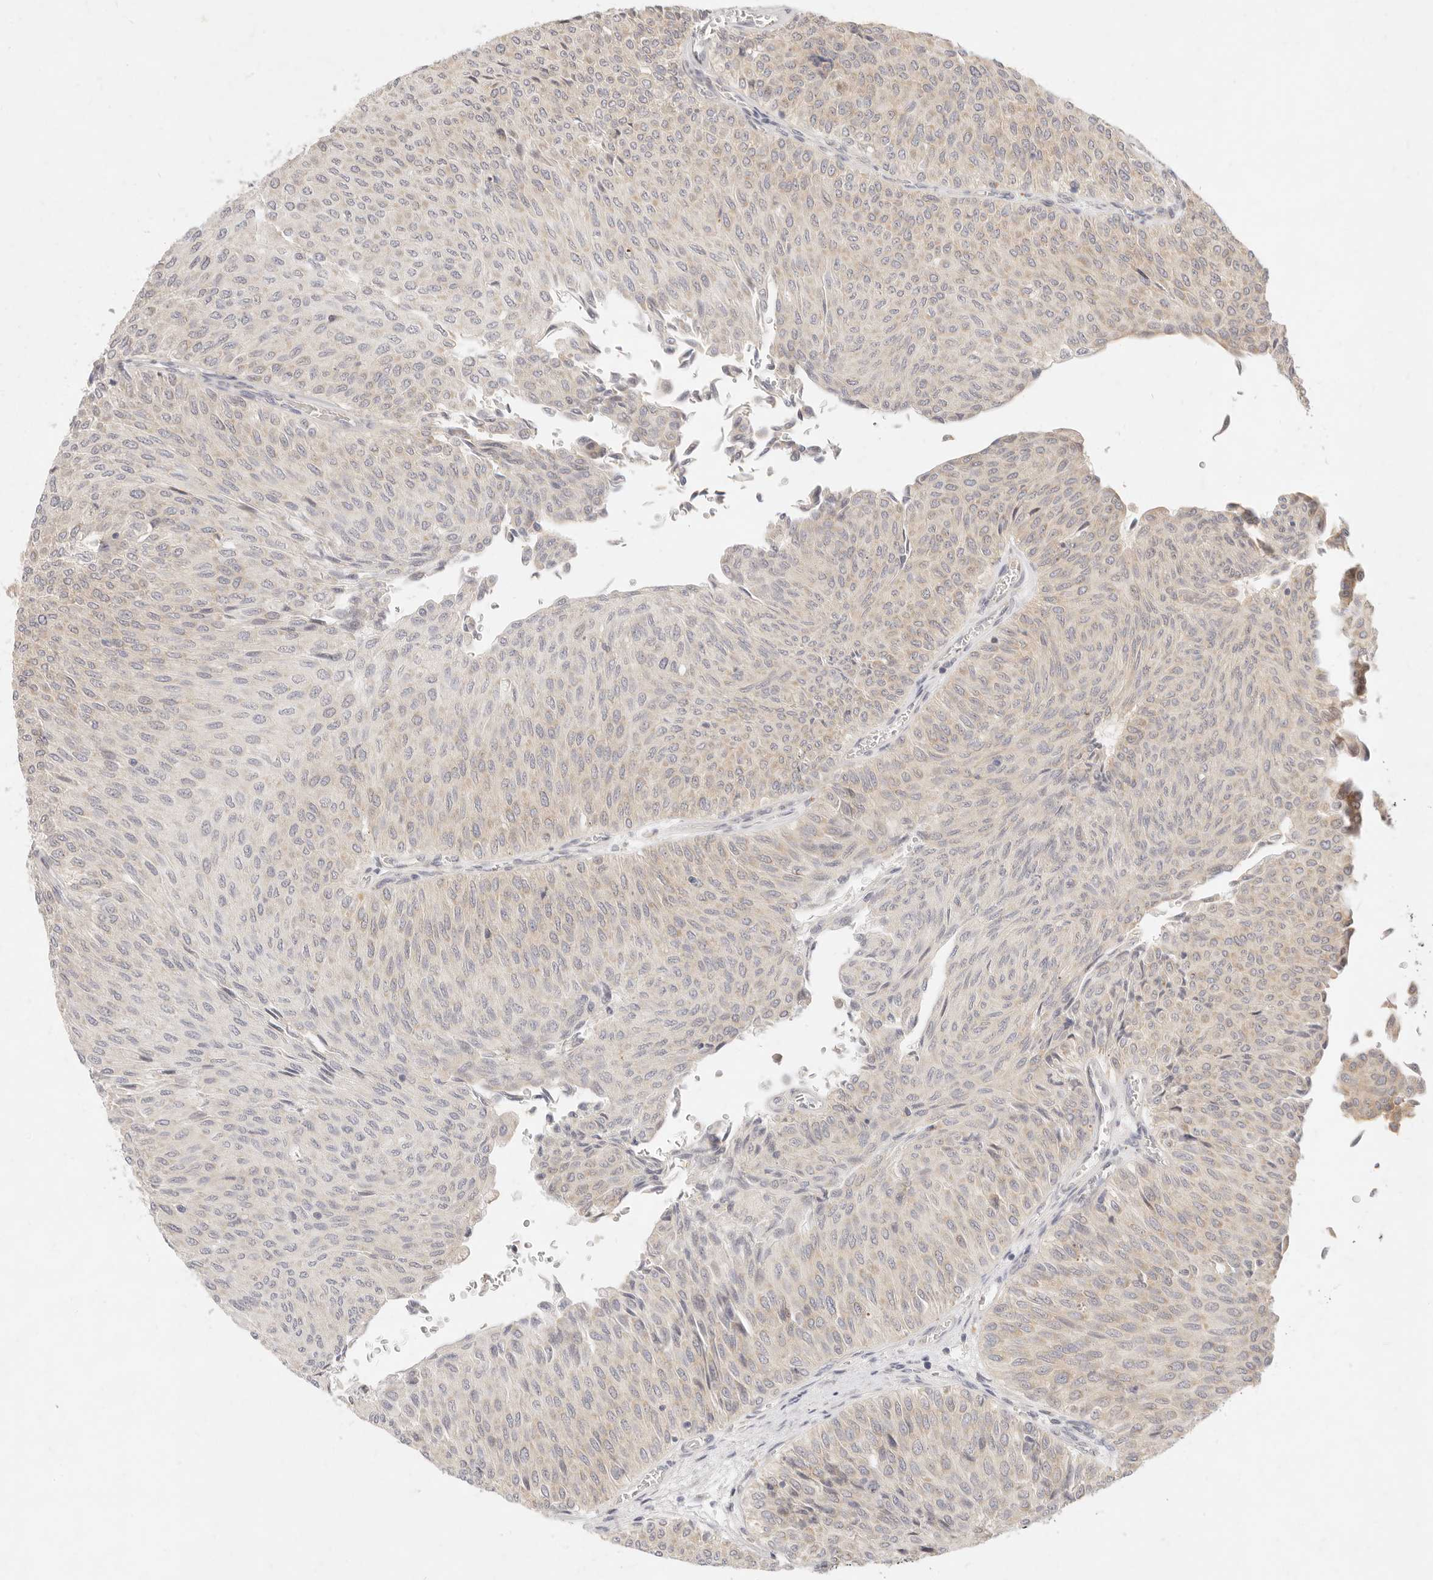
{"staining": {"intensity": "negative", "quantity": "none", "location": "none"}, "tissue": "urothelial cancer", "cell_type": "Tumor cells", "image_type": "cancer", "snomed": [{"axis": "morphology", "description": "Urothelial carcinoma, Low grade"}, {"axis": "topography", "description": "Urinary bladder"}], "caption": "A photomicrograph of low-grade urothelial carcinoma stained for a protein reveals no brown staining in tumor cells. Nuclei are stained in blue.", "gene": "ASCL3", "patient": {"sex": "male", "age": 78}}